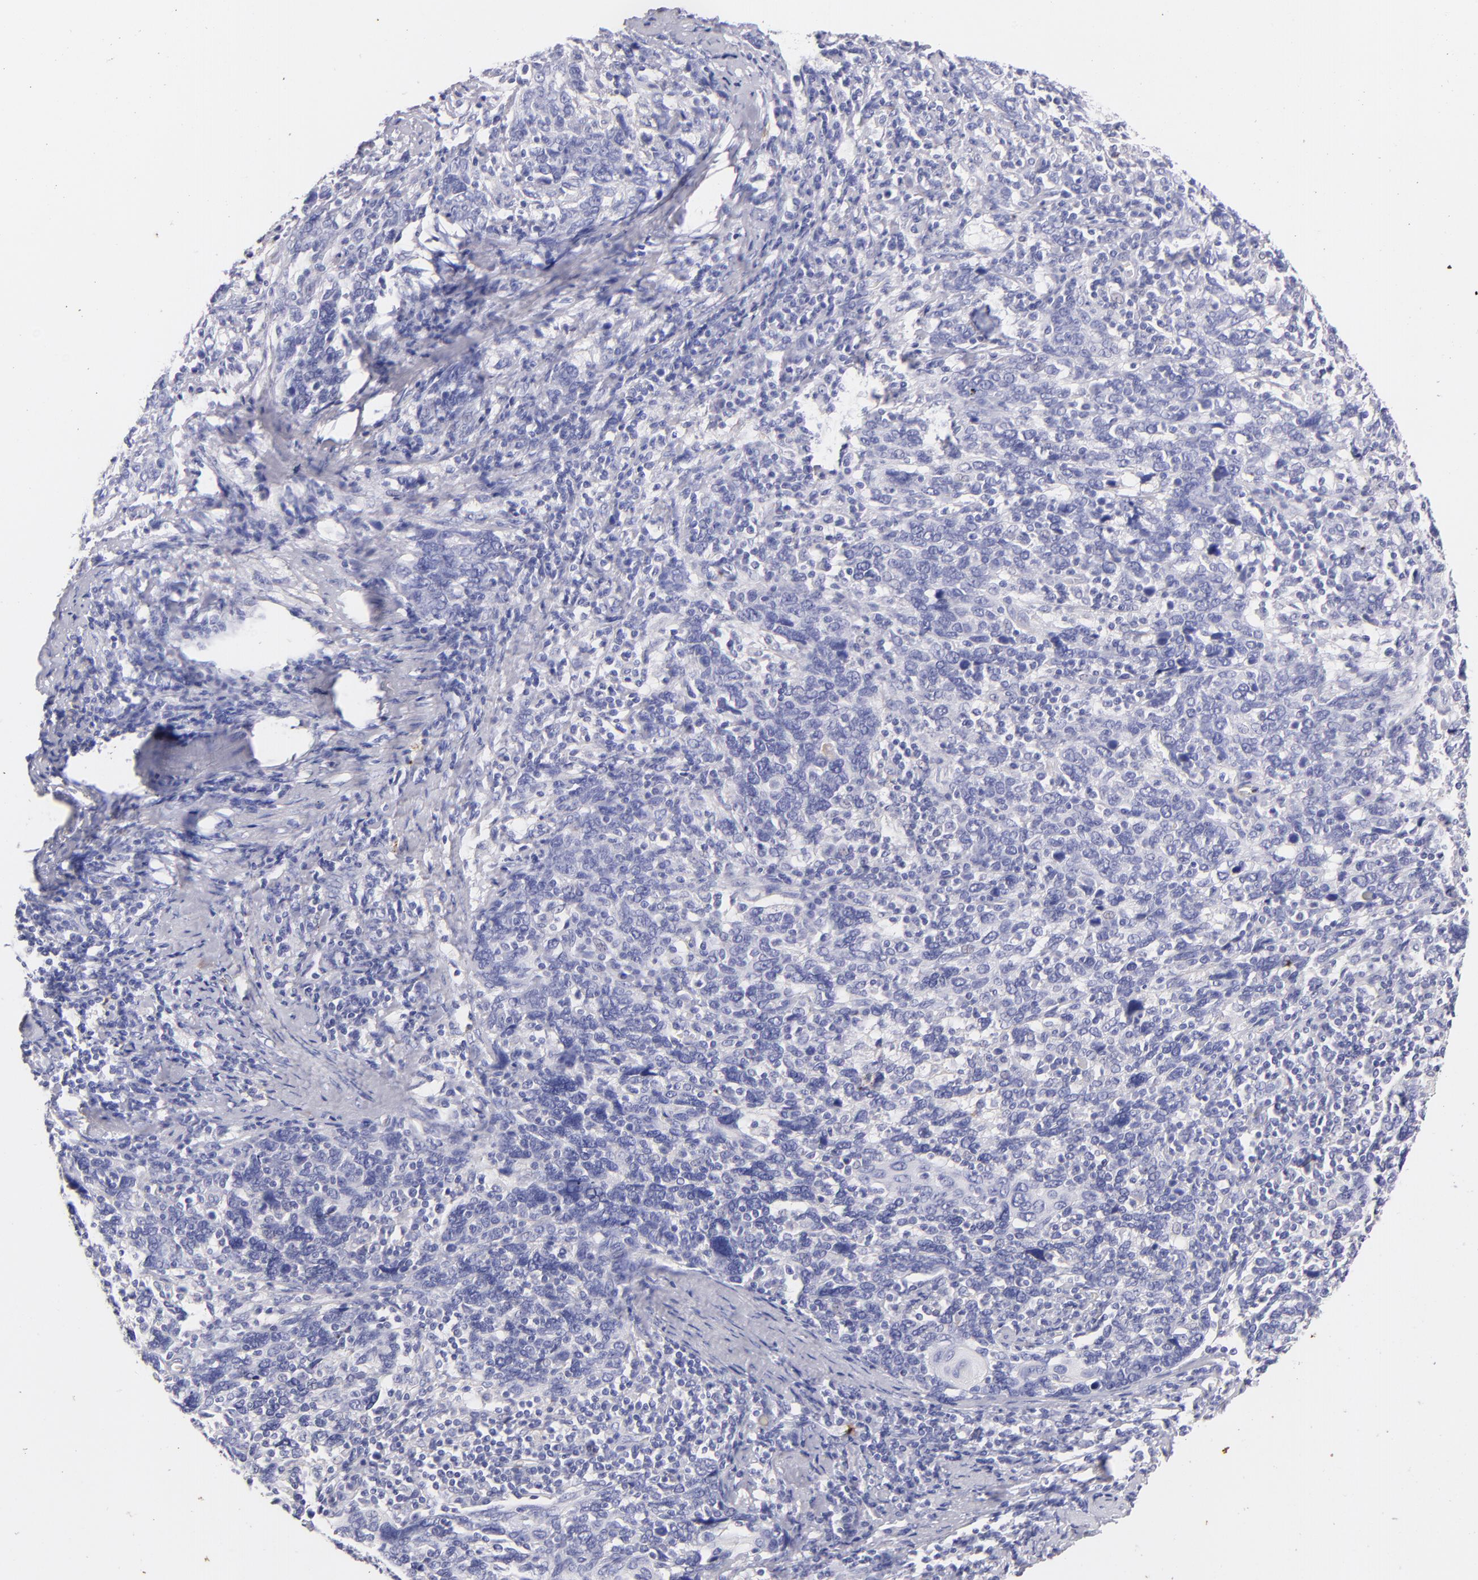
{"staining": {"intensity": "negative", "quantity": "none", "location": "none"}, "tissue": "cervical cancer", "cell_type": "Tumor cells", "image_type": "cancer", "snomed": [{"axis": "morphology", "description": "Squamous cell carcinoma, NOS"}, {"axis": "topography", "description": "Cervix"}], "caption": "Immunohistochemistry (IHC) photomicrograph of neoplastic tissue: cervical cancer (squamous cell carcinoma) stained with DAB (3,3'-diaminobenzidine) reveals no significant protein positivity in tumor cells.", "gene": "FGB", "patient": {"sex": "female", "age": 41}}